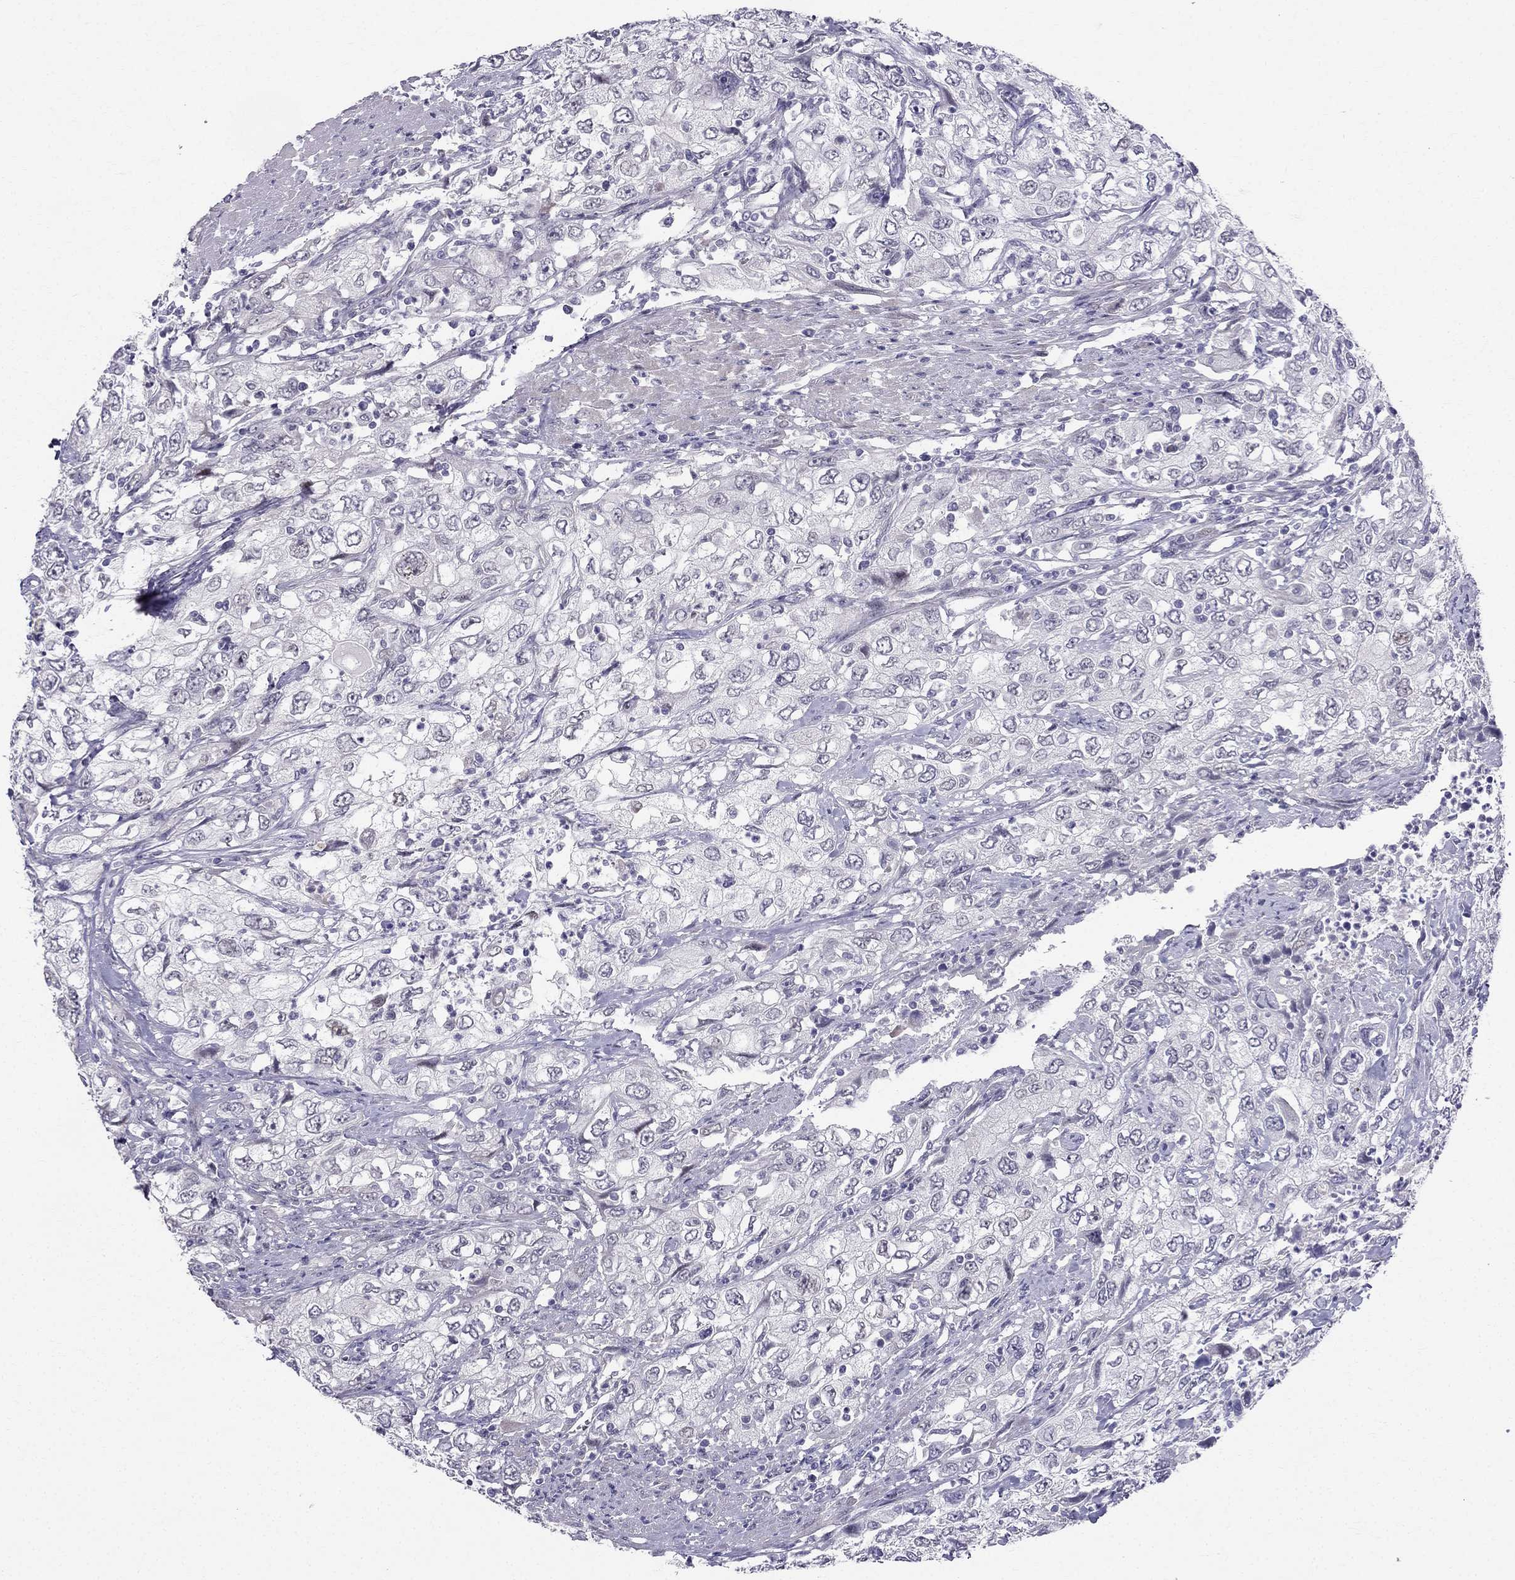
{"staining": {"intensity": "negative", "quantity": "none", "location": "none"}, "tissue": "urothelial cancer", "cell_type": "Tumor cells", "image_type": "cancer", "snomed": [{"axis": "morphology", "description": "Urothelial carcinoma, High grade"}, {"axis": "topography", "description": "Urinary bladder"}], "caption": "DAB (3,3'-diaminobenzidine) immunohistochemical staining of urothelial carcinoma (high-grade) demonstrates no significant staining in tumor cells.", "gene": "BAG5", "patient": {"sex": "male", "age": 76}}